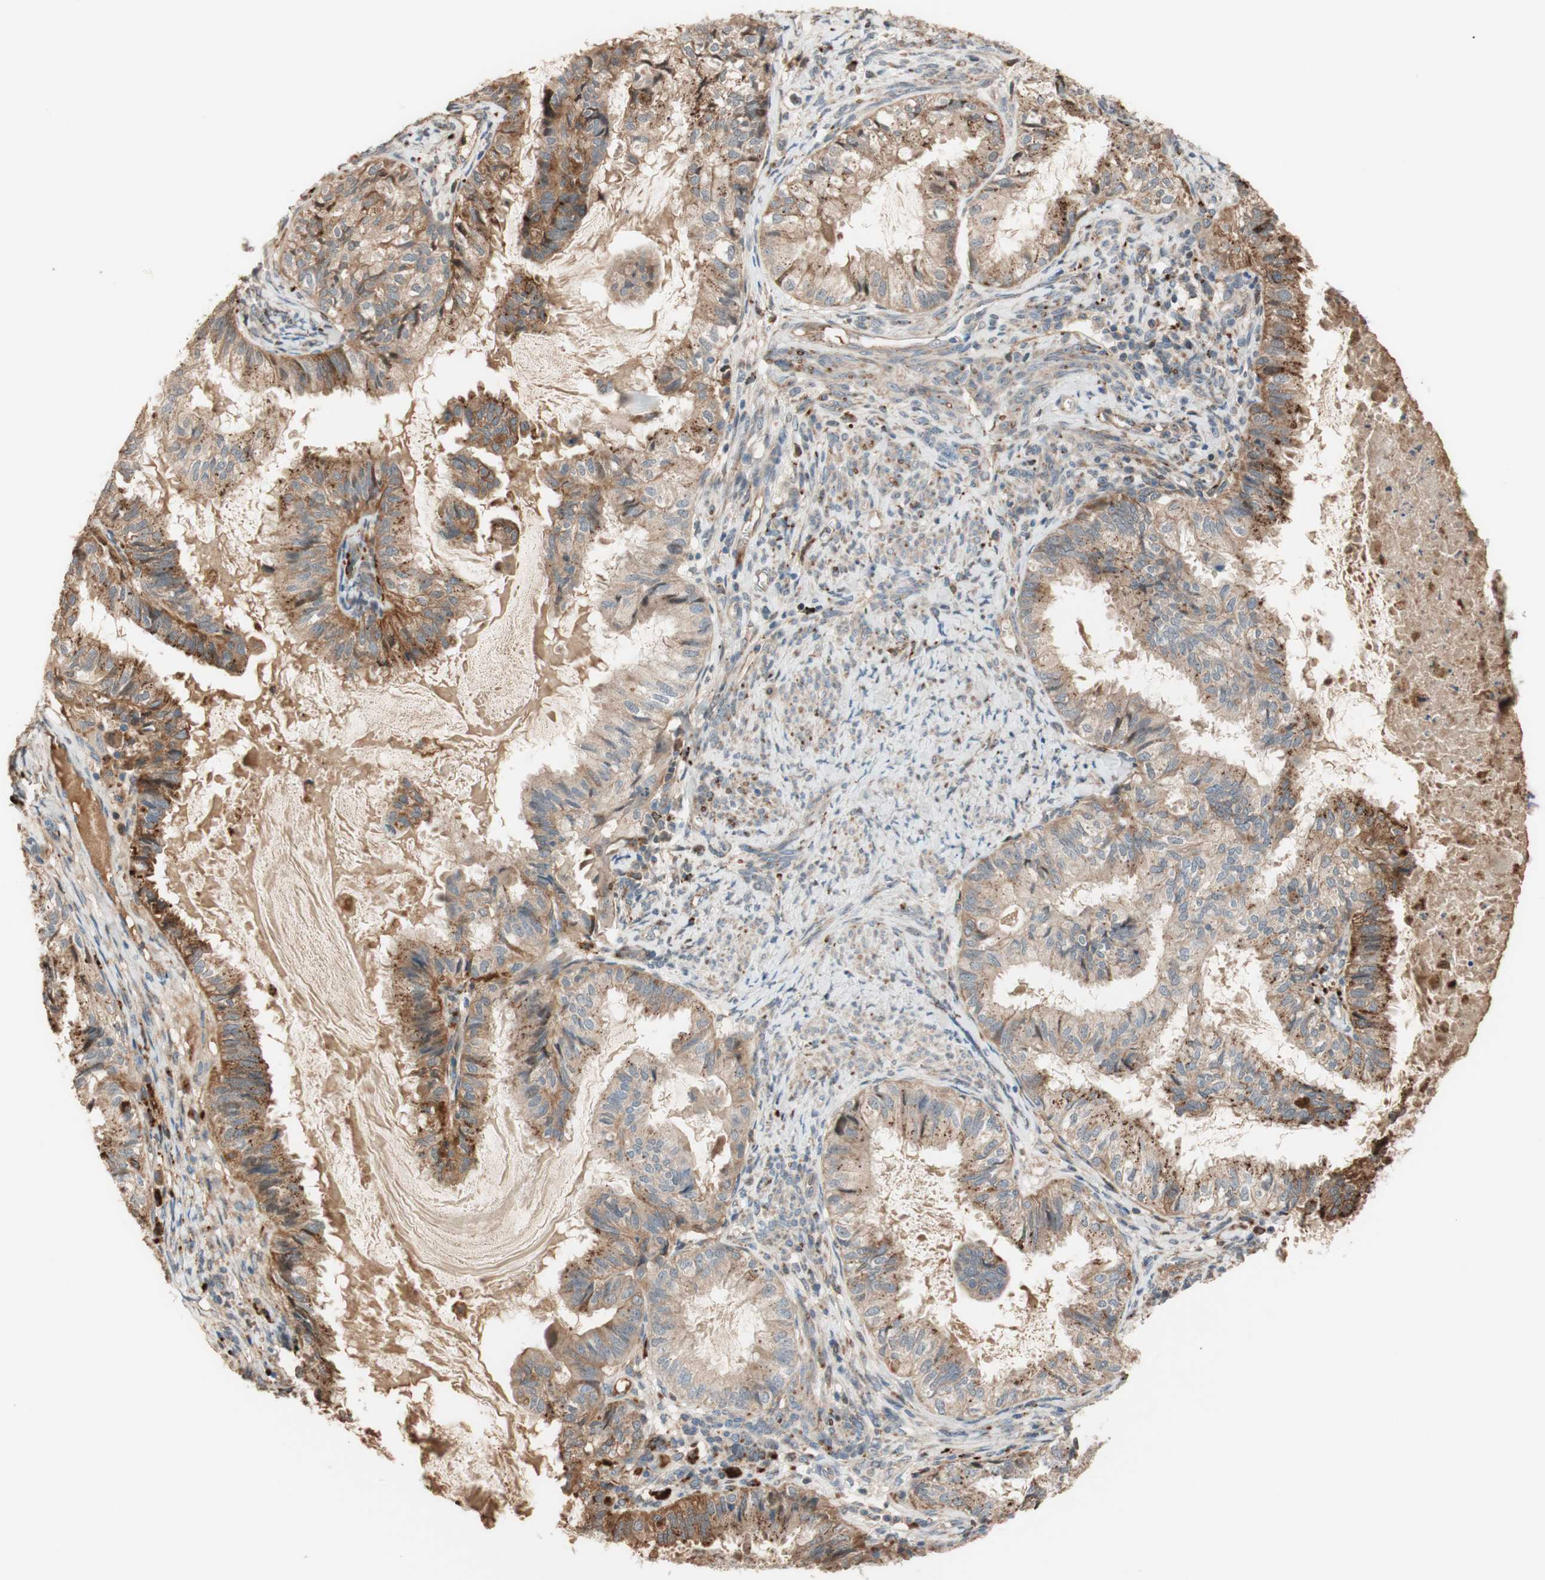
{"staining": {"intensity": "weak", "quantity": ">75%", "location": "cytoplasmic/membranous"}, "tissue": "cervical cancer", "cell_type": "Tumor cells", "image_type": "cancer", "snomed": [{"axis": "morphology", "description": "Normal tissue, NOS"}, {"axis": "morphology", "description": "Adenocarcinoma, NOS"}, {"axis": "topography", "description": "Cervix"}, {"axis": "topography", "description": "Endometrium"}], "caption": "Protein staining of cervical adenocarcinoma tissue demonstrates weak cytoplasmic/membranous staining in about >75% of tumor cells.", "gene": "PTPN21", "patient": {"sex": "female", "age": 86}}